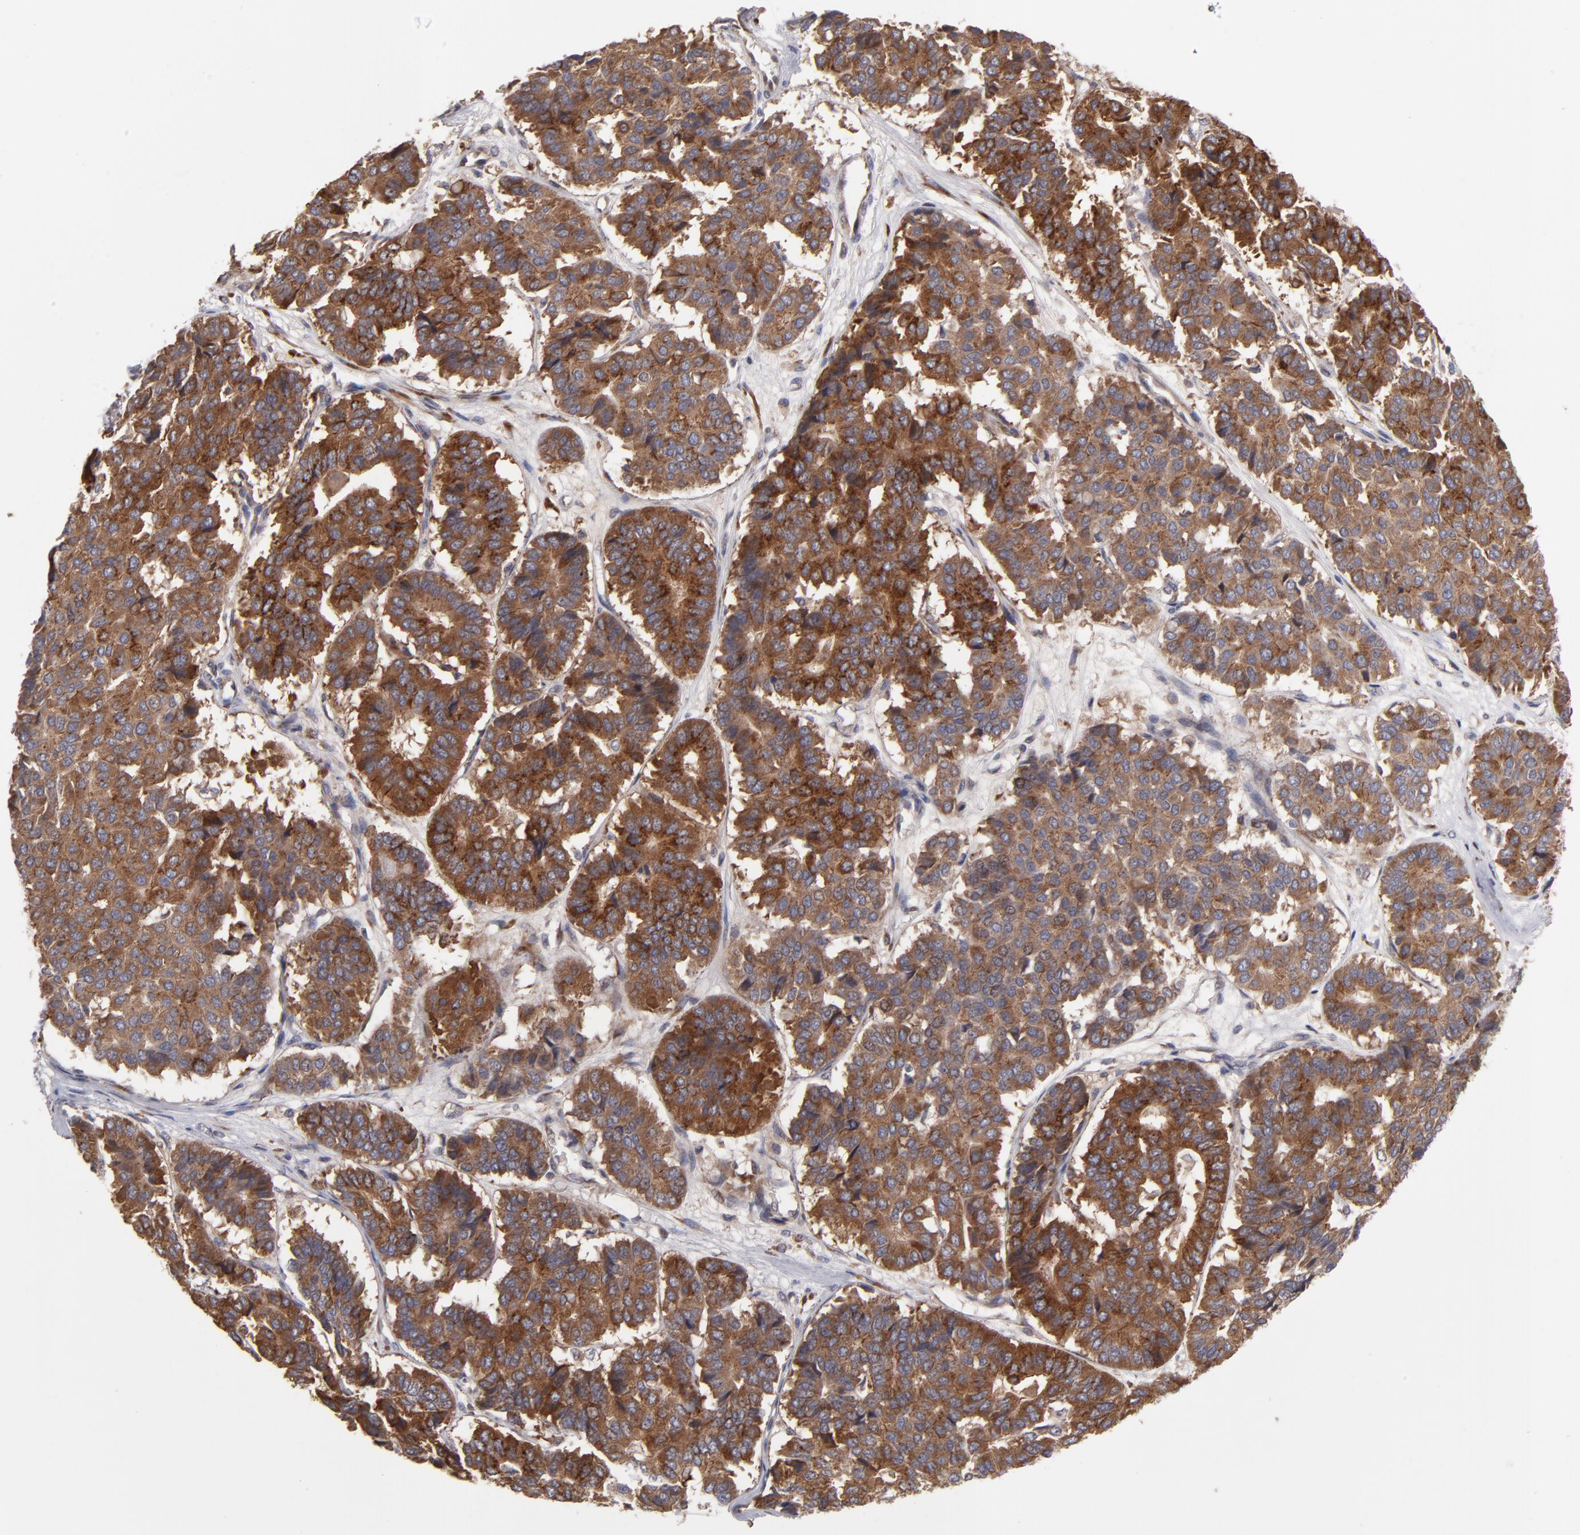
{"staining": {"intensity": "strong", "quantity": ">75%", "location": "cytoplasmic/membranous"}, "tissue": "pancreatic cancer", "cell_type": "Tumor cells", "image_type": "cancer", "snomed": [{"axis": "morphology", "description": "Adenocarcinoma, NOS"}, {"axis": "topography", "description": "Pancreas"}], "caption": "Tumor cells reveal high levels of strong cytoplasmic/membranous positivity in about >75% of cells in pancreatic cancer (adenocarcinoma).", "gene": "SND1", "patient": {"sex": "male", "age": 50}}